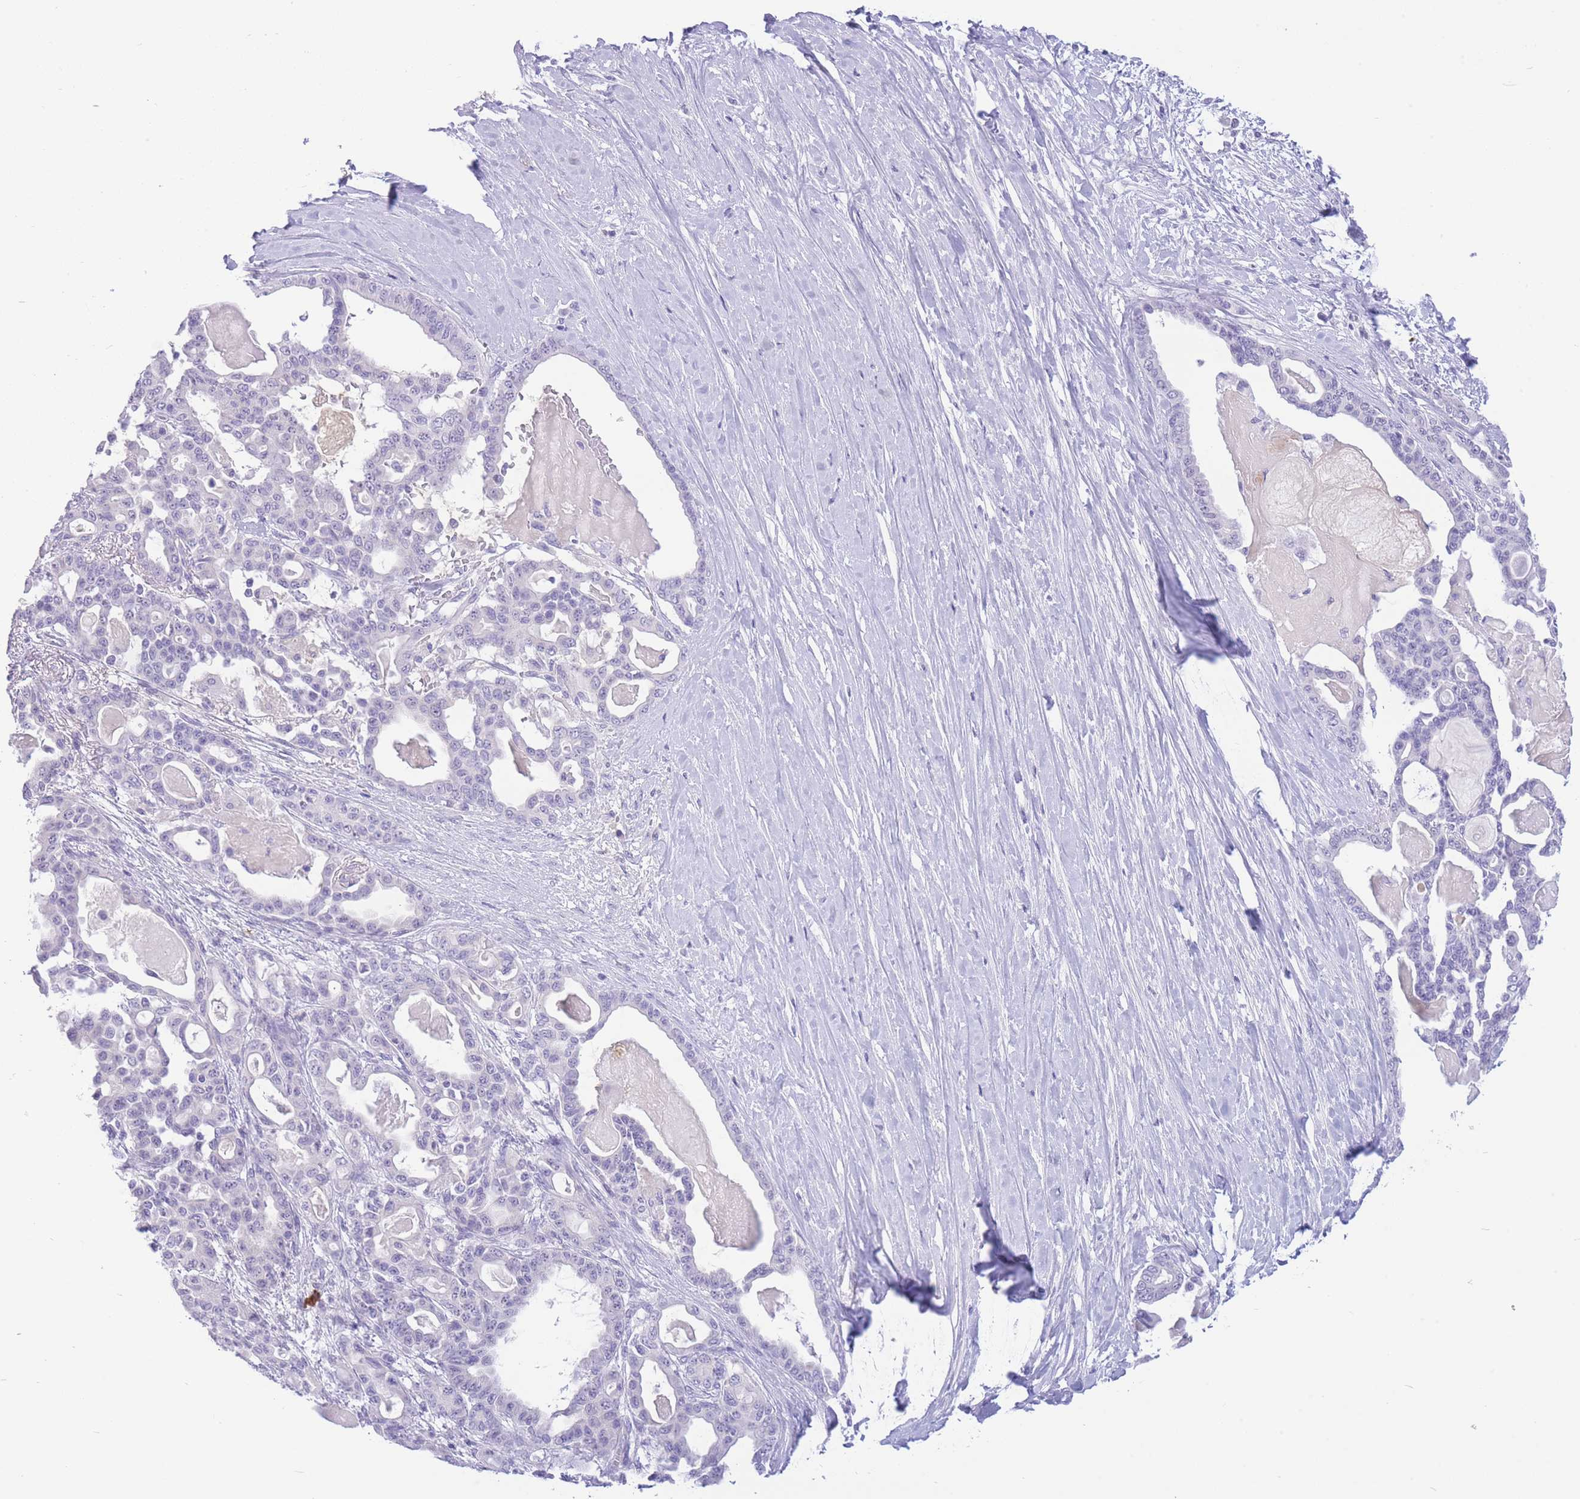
{"staining": {"intensity": "negative", "quantity": "none", "location": "none"}, "tissue": "pancreatic cancer", "cell_type": "Tumor cells", "image_type": "cancer", "snomed": [{"axis": "morphology", "description": "Adenocarcinoma, NOS"}, {"axis": "topography", "description": "Pancreas"}], "caption": "Tumor cells are negative for protein expression in human pancreatic adenocarcinoma.", "gene": "ASAP3", "patient": {"sex": "male", "age": 63}}